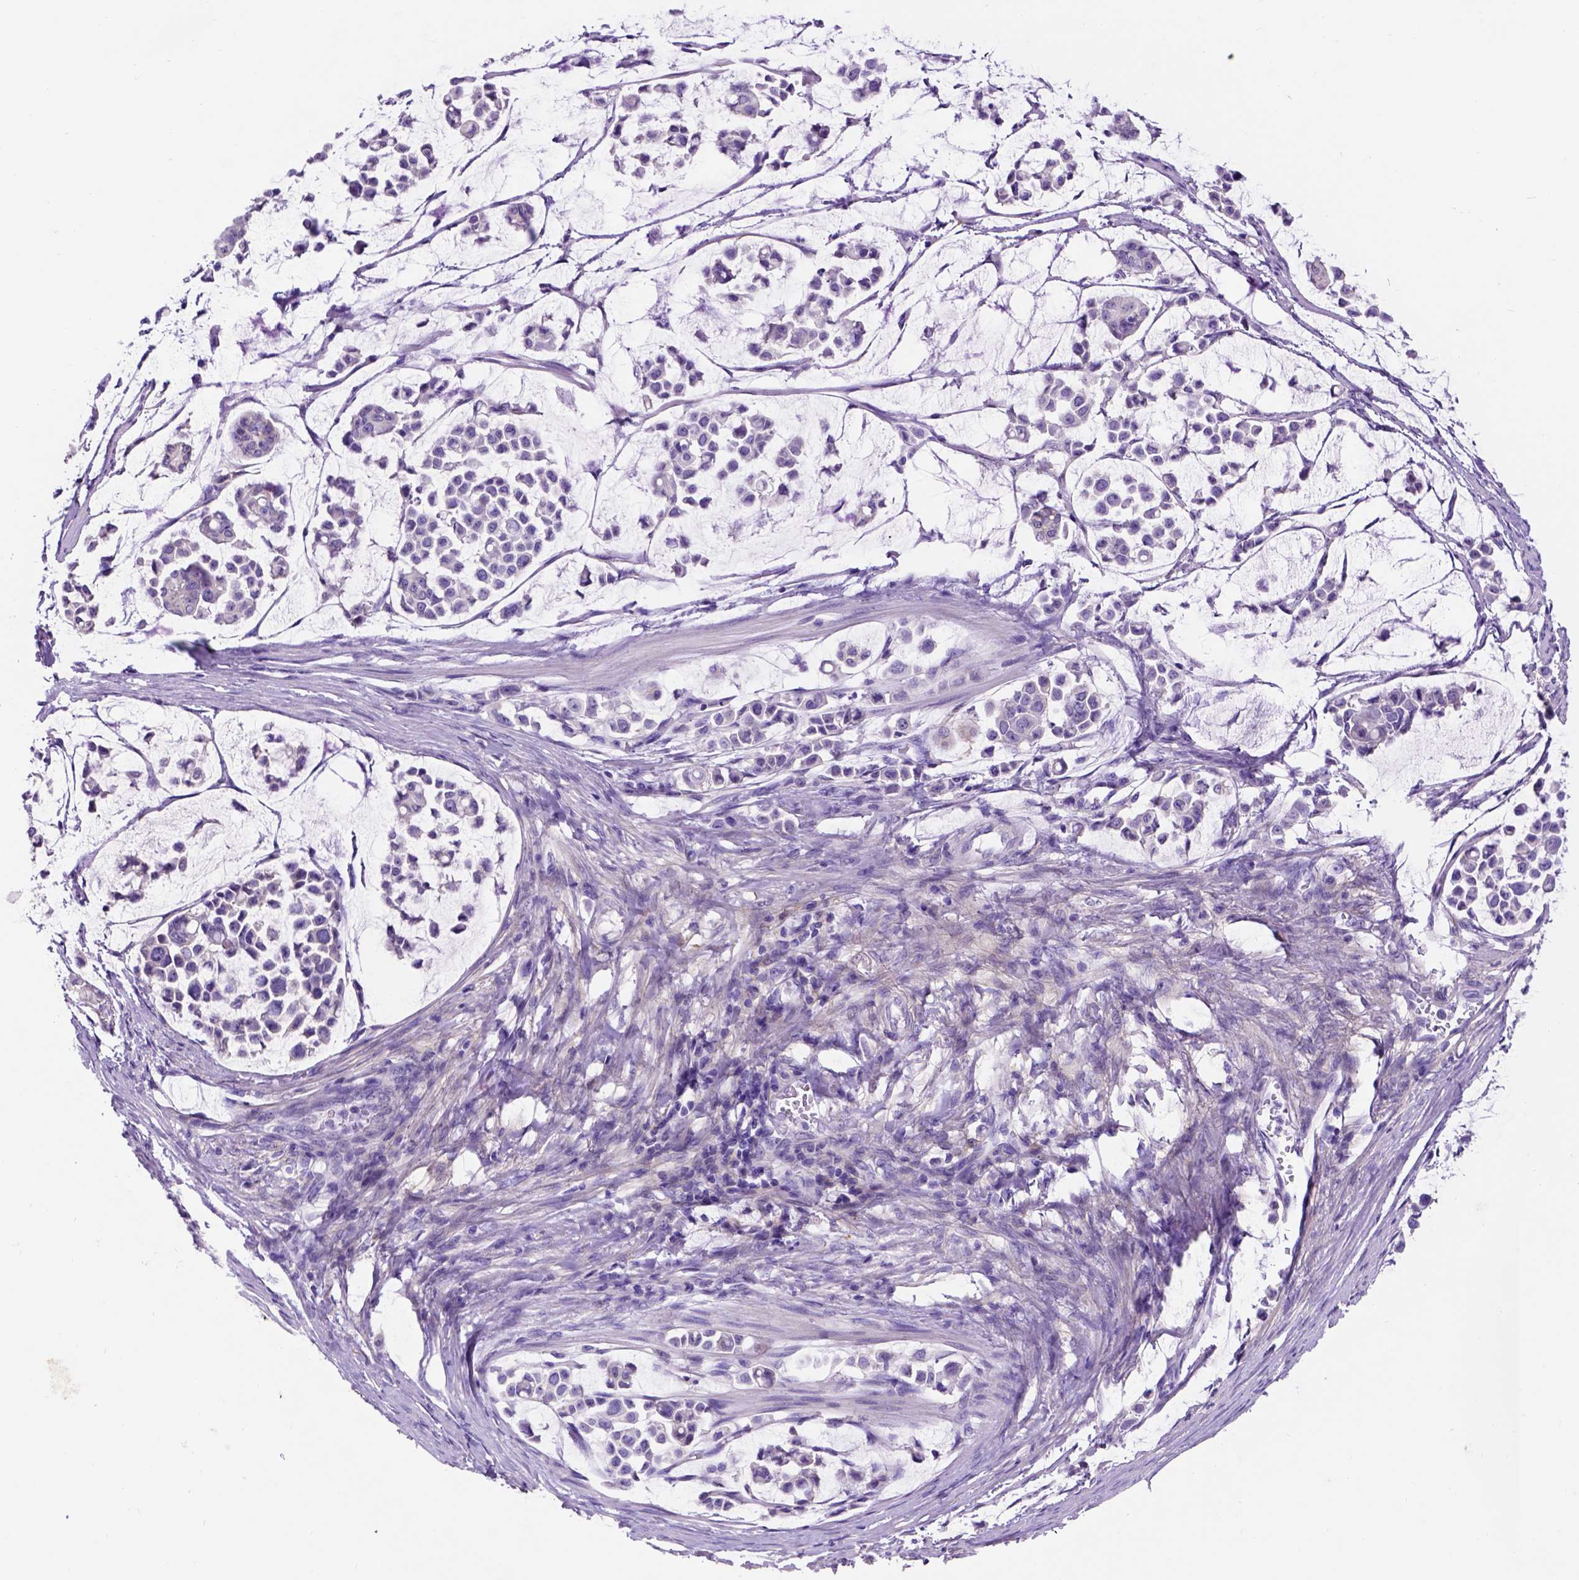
{"staining": {"intensity": "weak", "quantity": ">75%", "location": "cytoplasmic/membranous"}, "tissue": "stomach cancer", "cell_type": "Tumor cells", "image_type": "cancer", "snomed": [{"axis": "morphology", "description": "Adenocarcinoma, NOS"}, {"axis": "topography", "description": "Stomach"}], "caption": "Stomach cancer tissue reveals weak cytoplasmic/membranous staining in approximately >75% of tumor cells", "gene": "EGFR", "patient": {"sex": "male", "age": 82}}